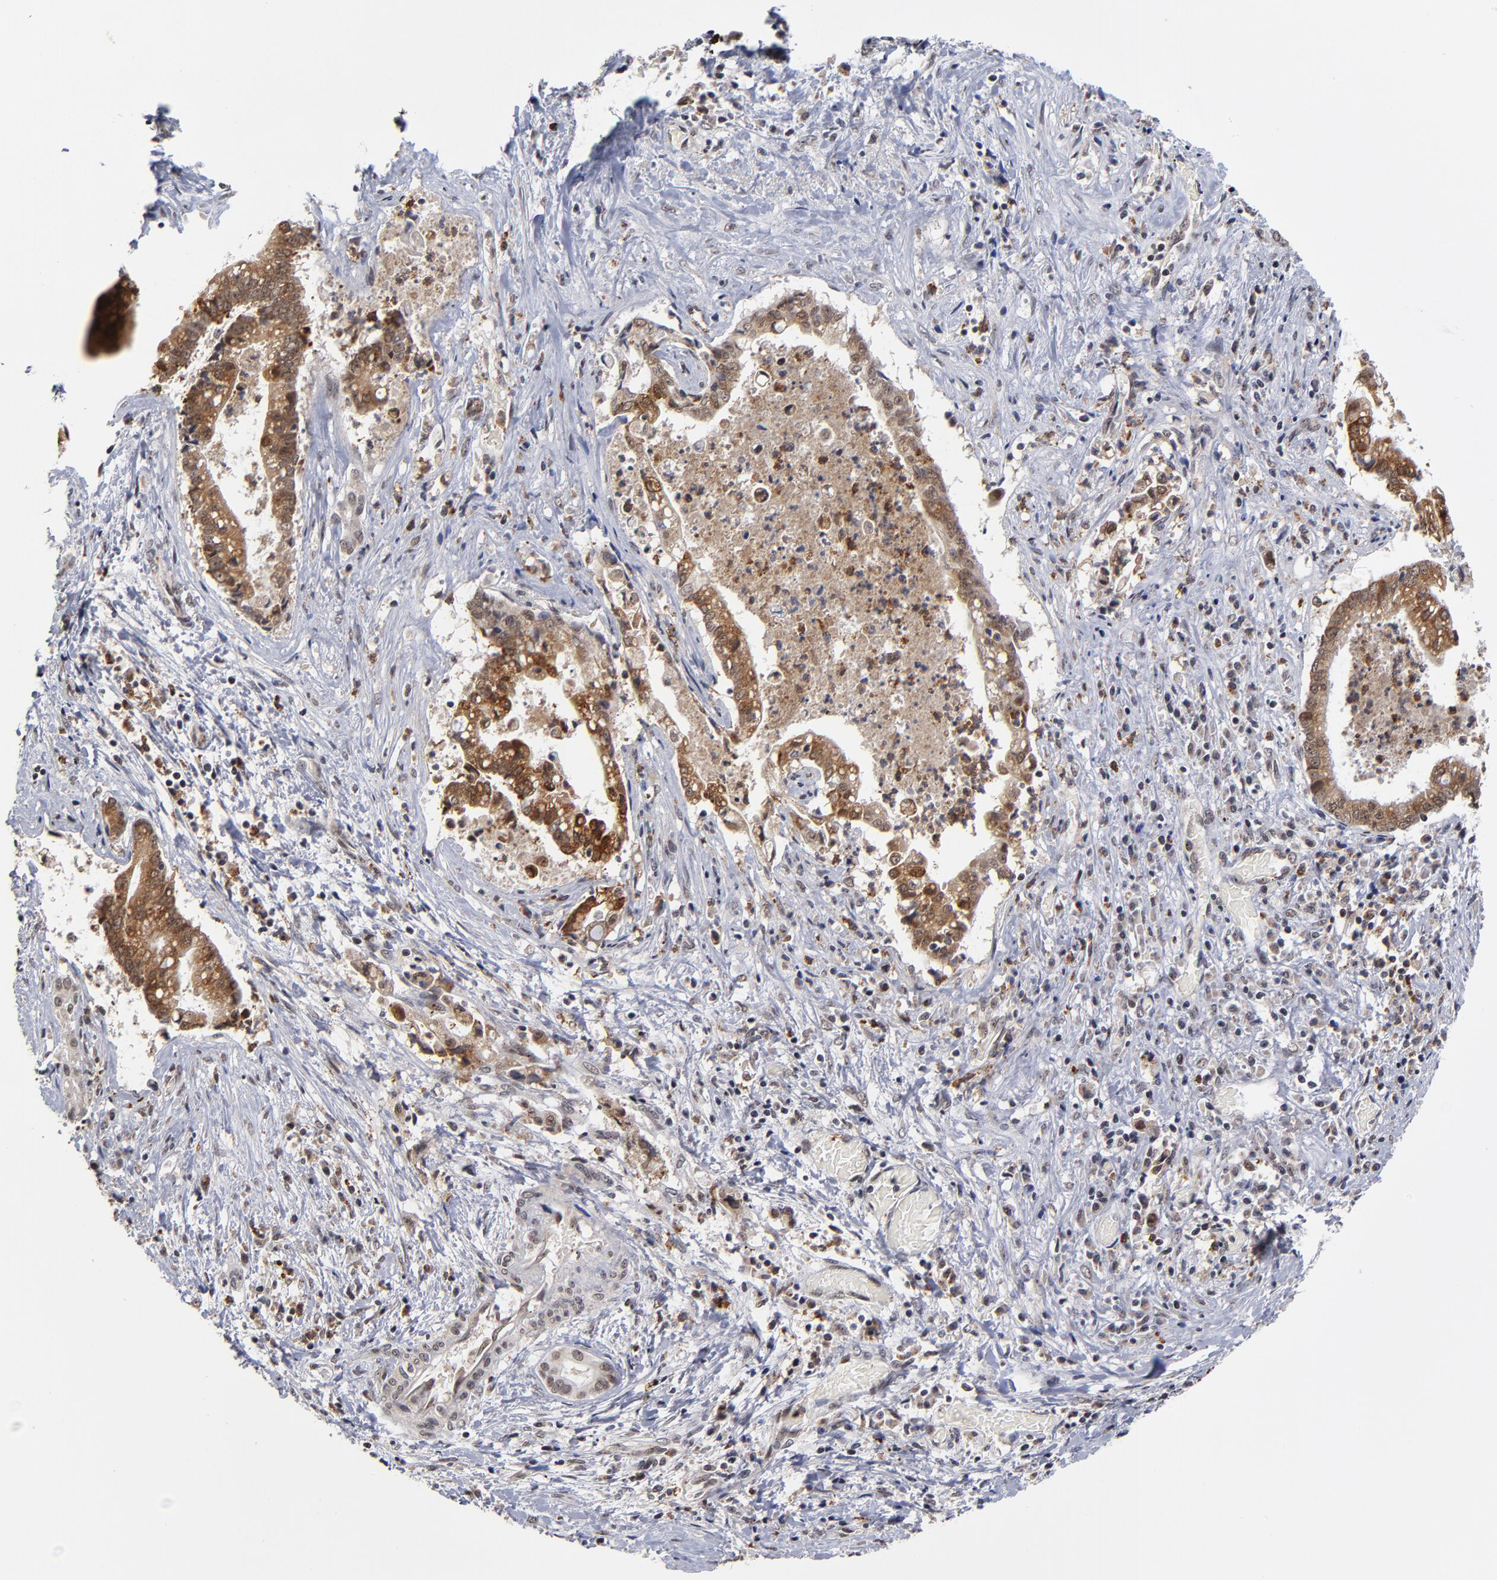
{"staining": {"intensity": "moderate", "quantity": ">75%", "location": "cytoplasmic/membranous,nuclear"}, "tissue": "liver cancer", "cell_type": "Tumor cells", "image_type": "cancer", "snomed": [{"axis": "morphology", "description": "Cholangiocarcinoma"}, {"axis": "topography", "description": "Liver"}], "caption": "Liver cancer (cholangiocarcinoma) tissue demonstrates moderate cytoplasmic/membranous and nuclear positivity in about >75% of tumor cells (DAB = brown stain, brightfield microscopy at high magnification).", "gene": "ZNF419", "patient": {"sex": "male", "age": 57}}